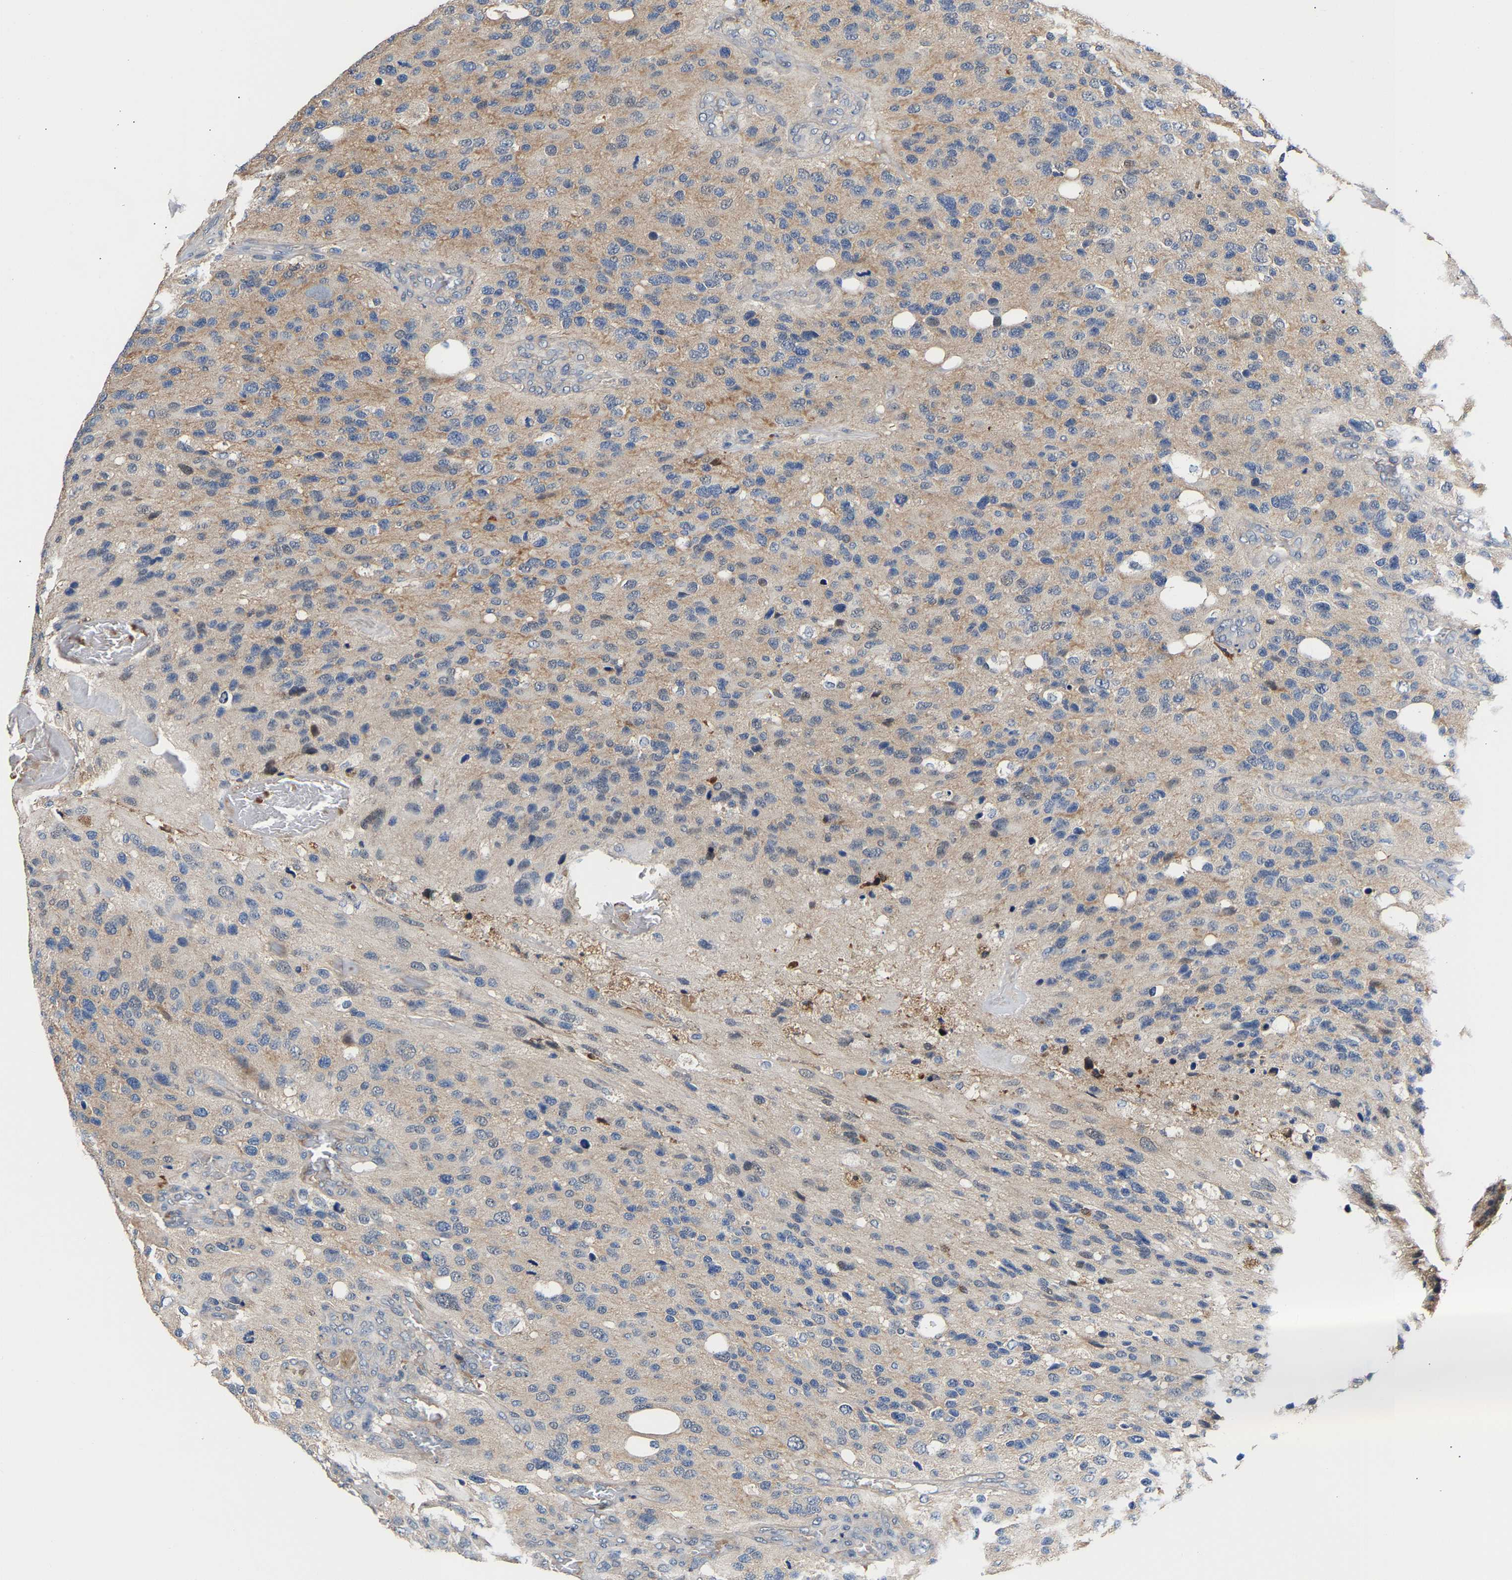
{"staining": {"intensity": "negative", "quantity": "none", "location": "none"}, "tissue": "glioma", "cell_type": "Tumor cells", "image_type": "cancer", "snomed": [{"axis": "morphology", "description": "Glioma, malignant, High grade"}, {"axis": "topography", "description": "Brain"}], "caption": "The image displays no staining of tumor cells in malignant glioma (high-grade). (Stains: DAB (3,3'-diaminobenzidine) immunohistochemistry with hematoxylin counter stain, Microscopy: brightfield microscopy at high magnification).", "gene": "KASH5", "patient": {"sex": "female", "age": 58}}